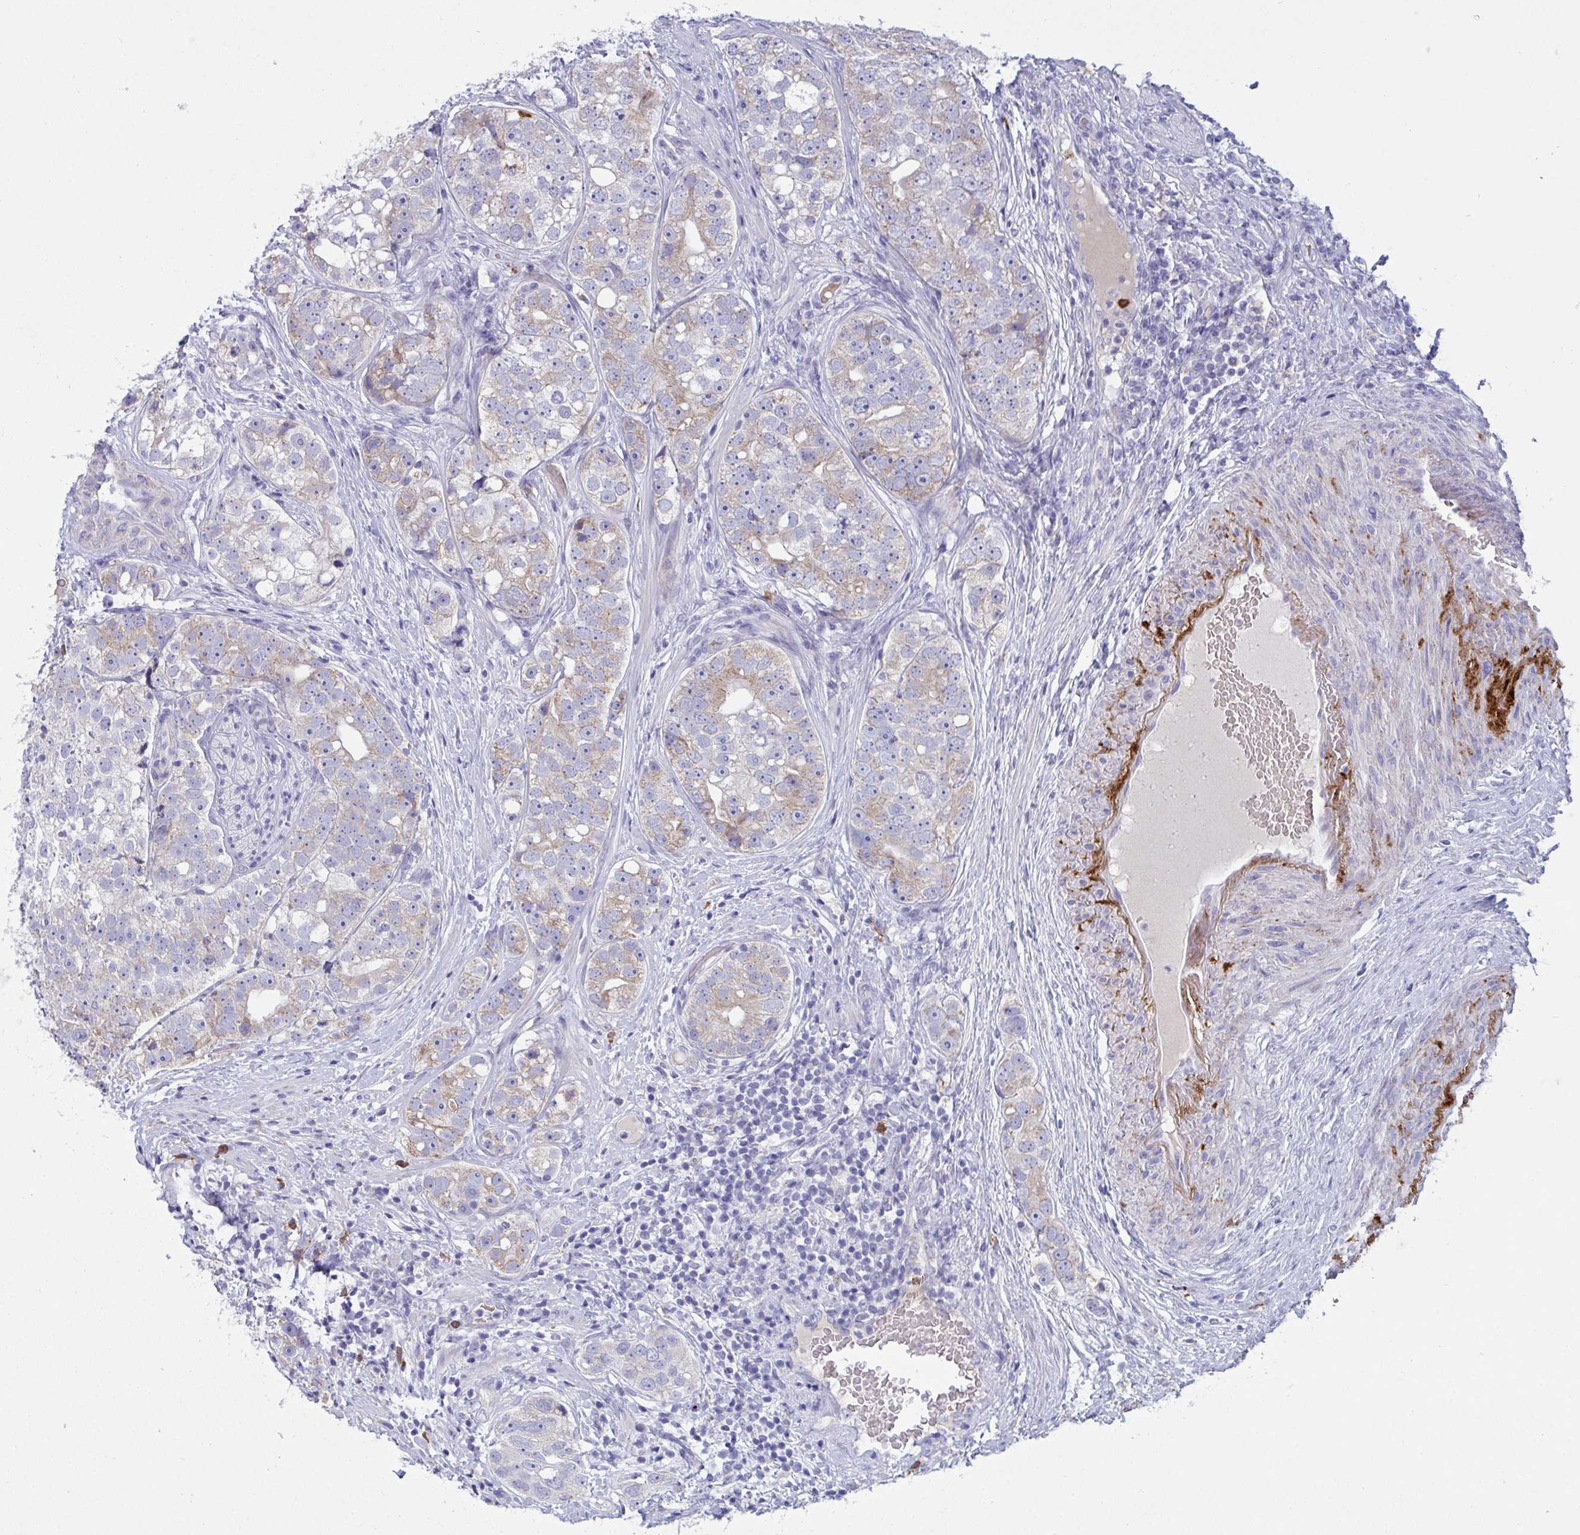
{"staining": {"intensity": "weak", "quantity": "<25%", "location": "cytoplasmic/membranous"}, "tissue": "prostate cancer", "cell_type": "Tumor cells", "image_type": "cancer", "snomed": [{"axis": "morphology", "description": "Adenocarcinoma, High grade"}, {"axis": "topography", "description": "Prostate"}], "caption": "This is an immunohistochemistry image of prostate cancer (adenocarcinoma (high-grade)). There is no positivity in tumor cells.", "gene": "TAS2R38", "patient": {"sex": "male", "age": 60}}